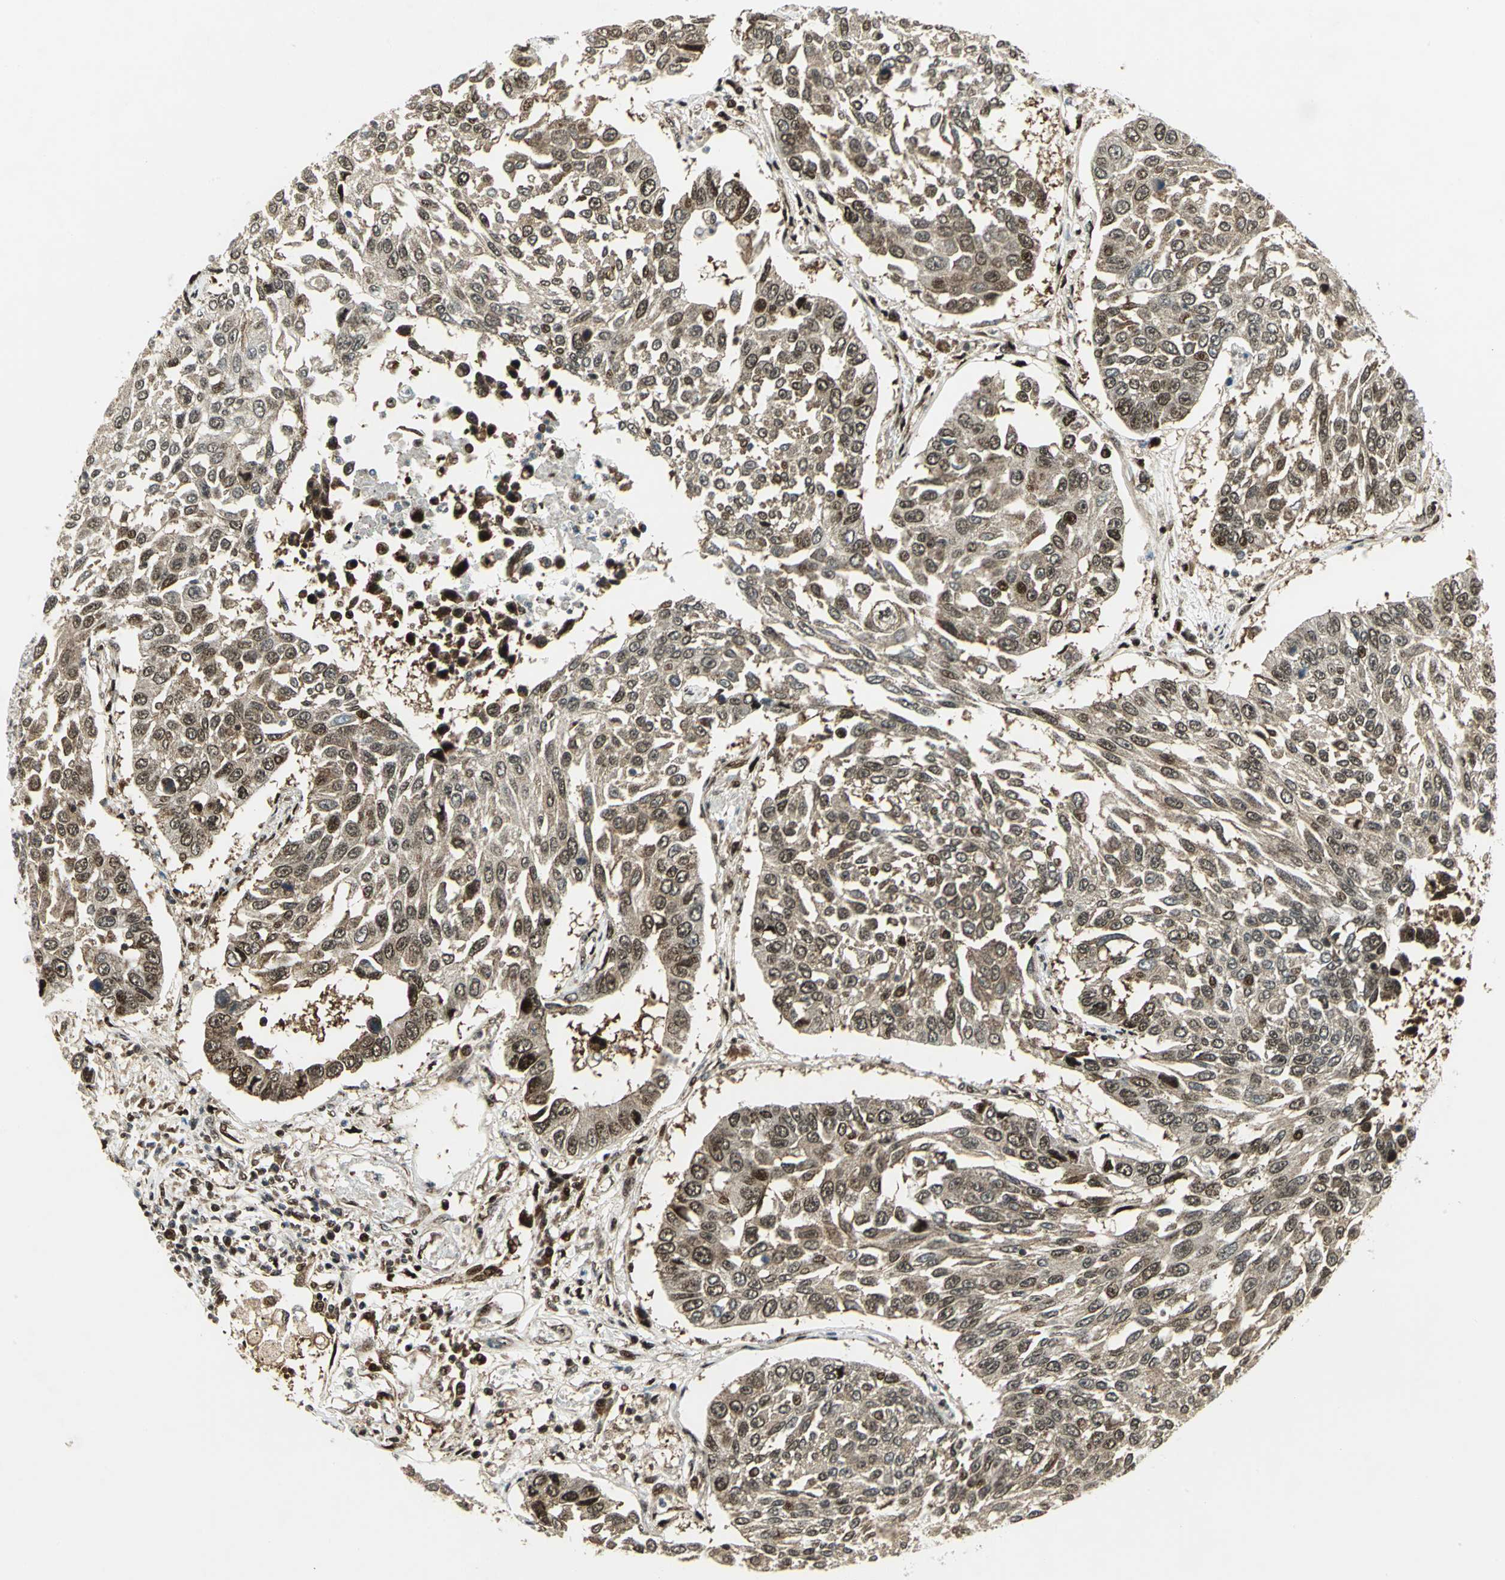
{"staining": {"intensity": "moderate", "quantity": ">75%", "location": "cytoplasmic/membranous,nuclear"}, "tissue": "lung cancer", "cell_type": "Tumor cells", "image_type": "cancer", "snomed": [{"axis": "morphology", "description": "Squamous cell carcinoma, NOS"}, {"axis": "topography", "description": "Lung"}], "caption": "IHC (DAB) staining of human lung cancer (squamous cell carcinoma) reveals moderate cytoplasmic/membranous and nuclear protein staining in about >75% of tumor cells.", "gene": "COPS5", "patient": {"sex": "male", "age": 71}}